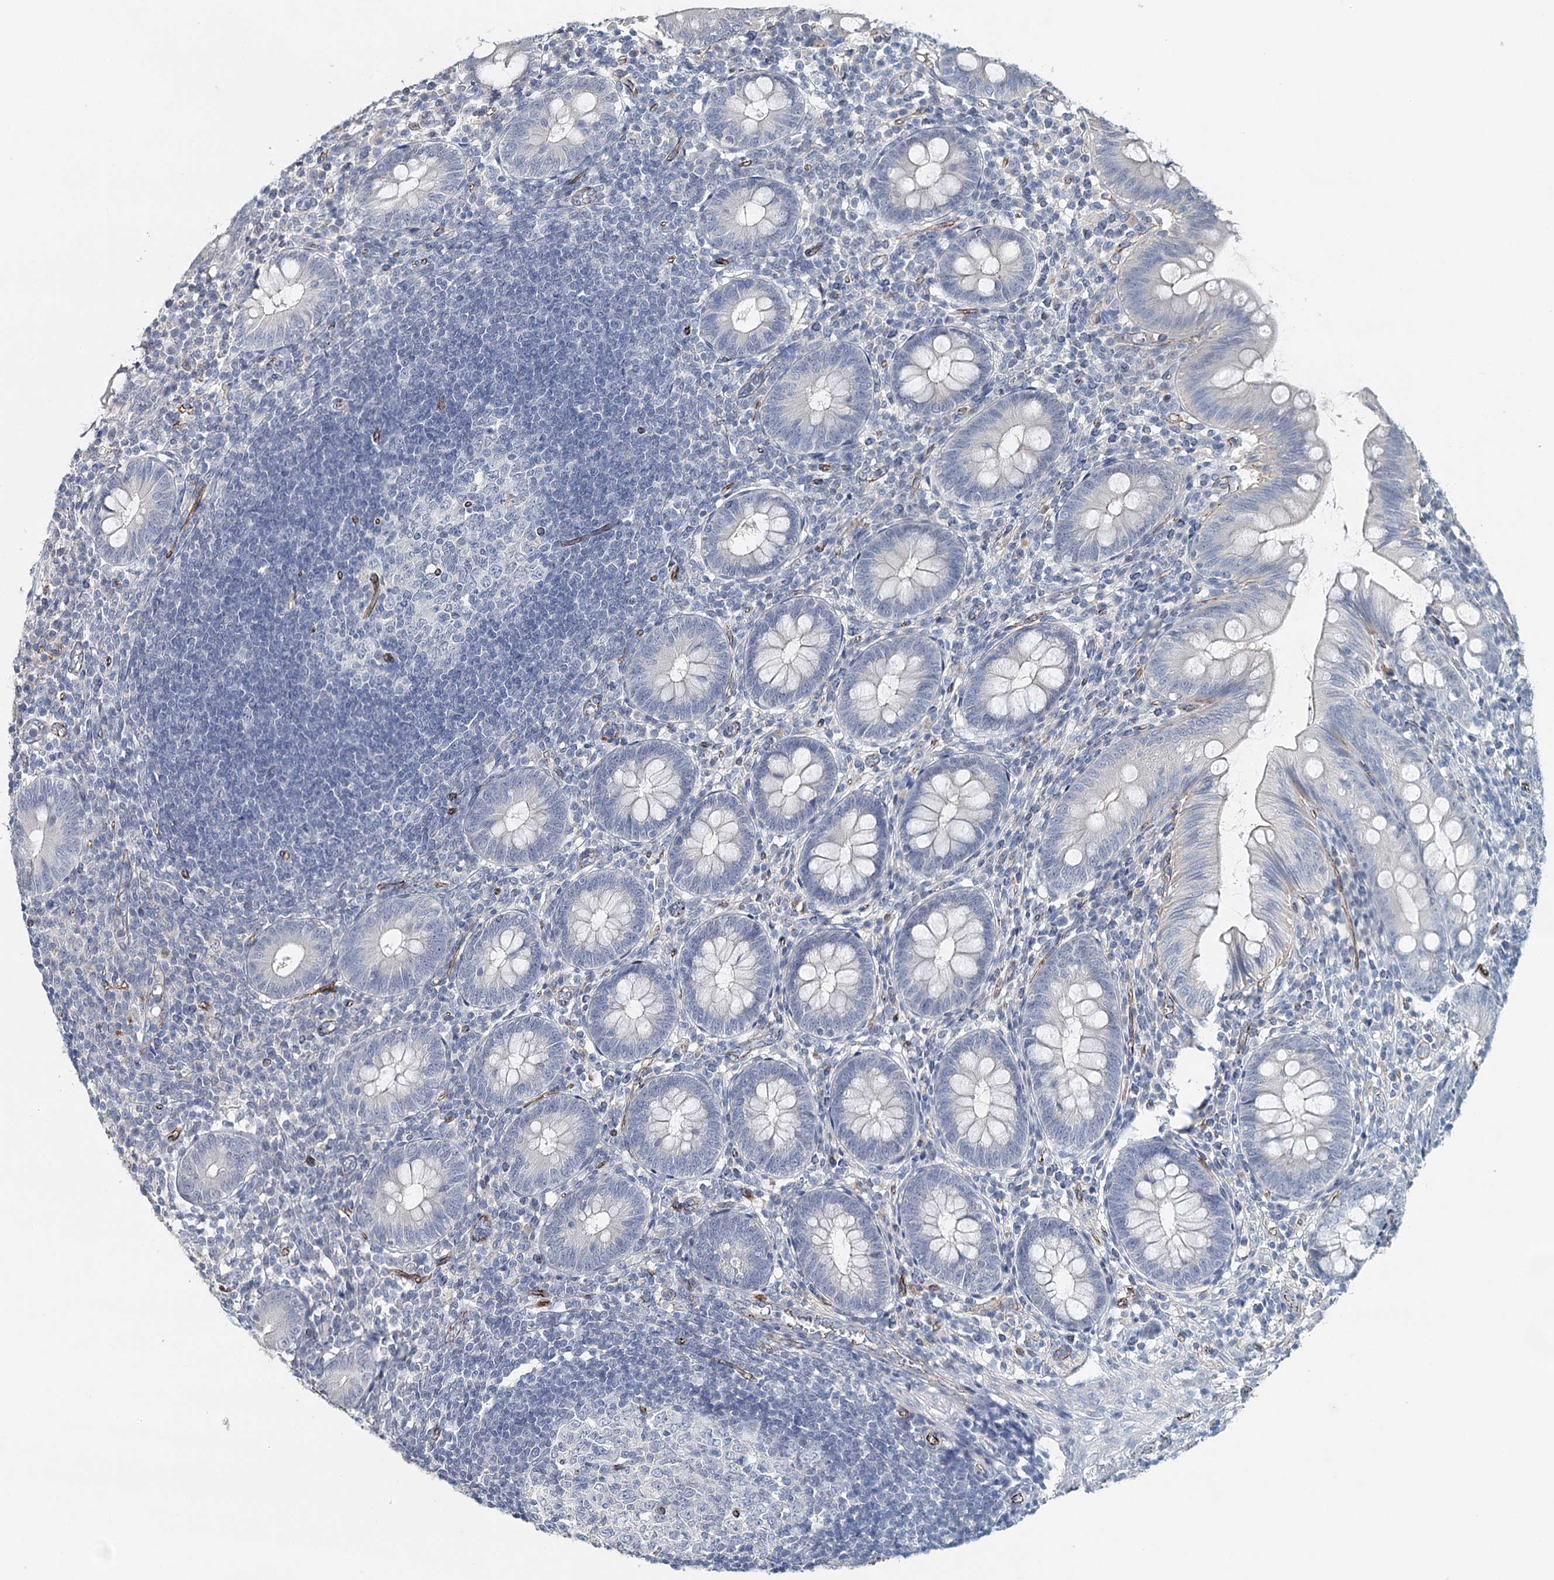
{"staining": {"intensity": "moderate", "quantity": "<25%", "location": "cytoplasmic/membranous"}, "tissue": "appendix", "cell_type": "Glandular cells", "image_type": "normal", "snomed": [{"axis": "morphology", "description": "Normal tissue, NOS"}, {"axis": "topography", "description": "Appendix"}], "caption": "Immunohistochemistry micrograph of normal appendix: appendix stained using immunohistochemistry (IHC) reveals low levels of moderate protein expression localized specifically in the cytoplasmic/membranous of glandular cells, appearing as a cytoplasmic/membranous brown color.", "gene": "SYNPO", "patient": {"sex": "male", "age": 14}}